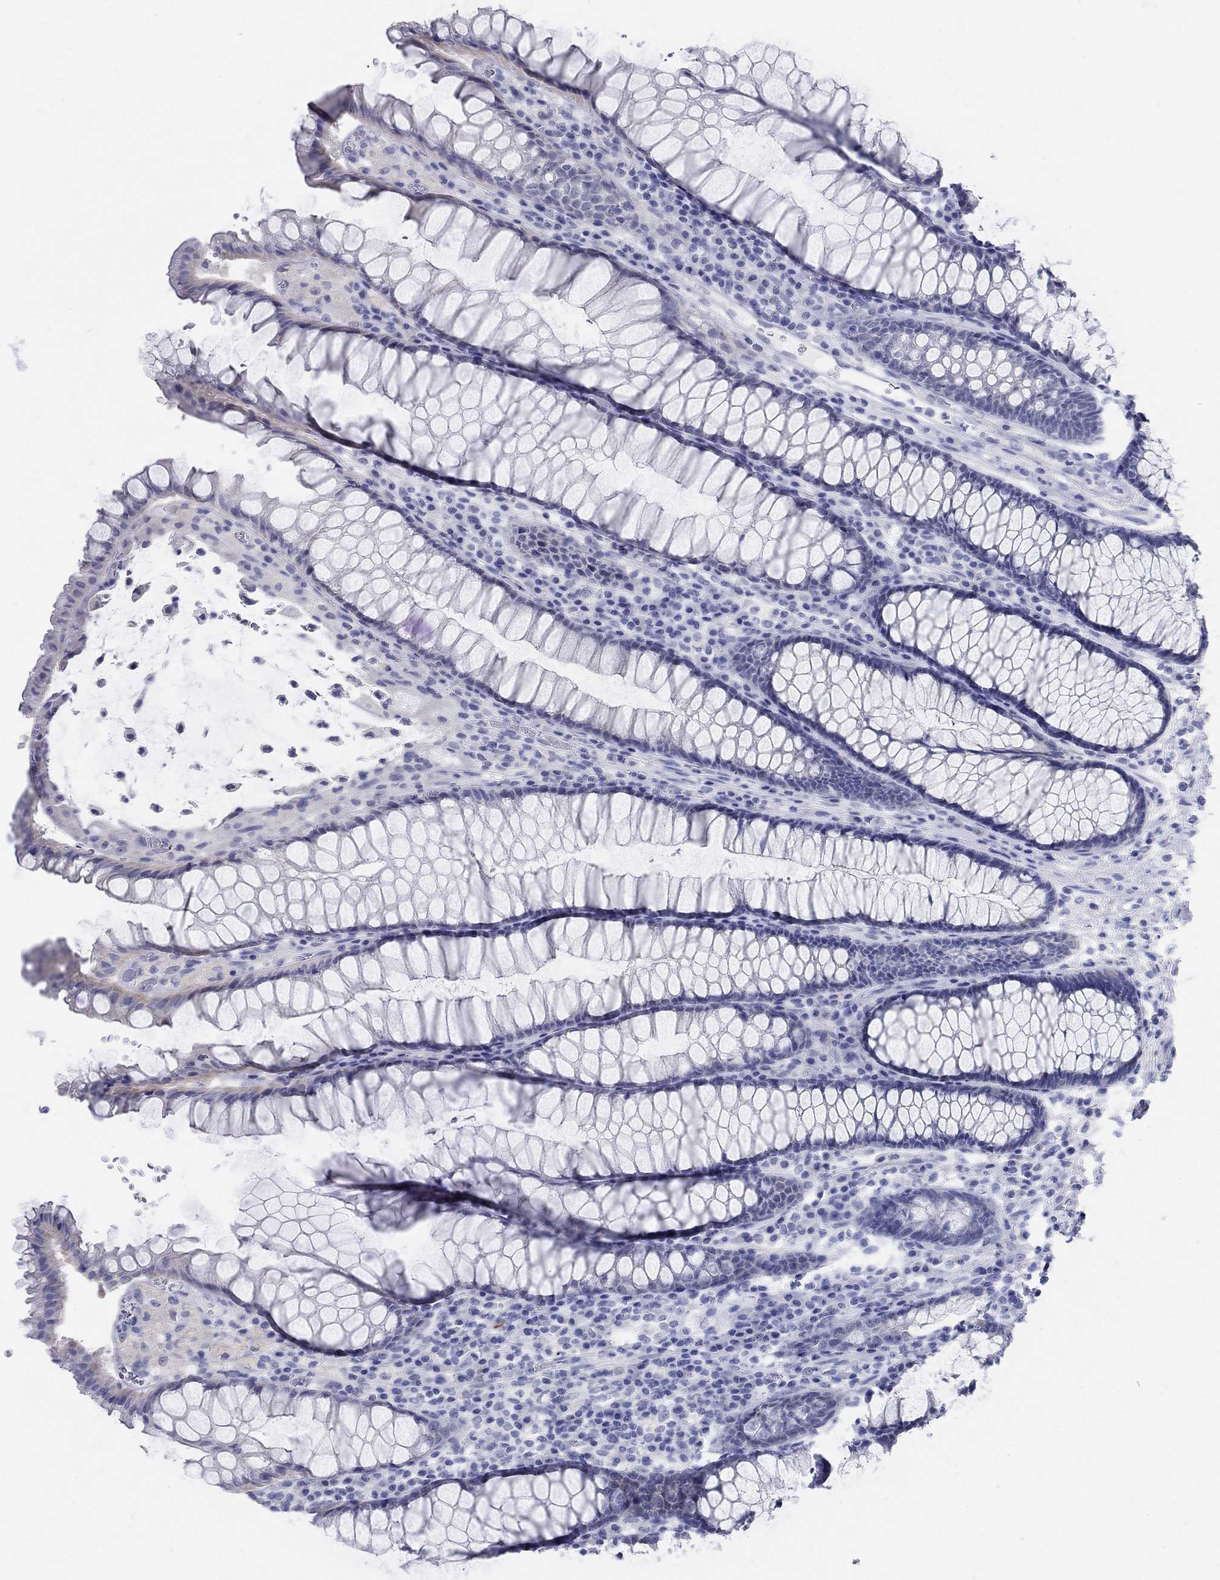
{"staining": {"intensity": "negative", "quantity": "none", "location": "none"}, "tissue": "rectum", "cell_type": "Glandular cells", "image_type": "normal", "snomed": [{"axis": "morphology", "description": "Normal tissue, NOS"}, {"axis": "topography", "description": "Rectum"}], "caption": "Immunohistochemistry micrograph of normal rectum stained for a protein (brown), which displays no expression in glandular cells.", "gene": "GRIA3", "patient": {"sex": "female", "age": 68}}